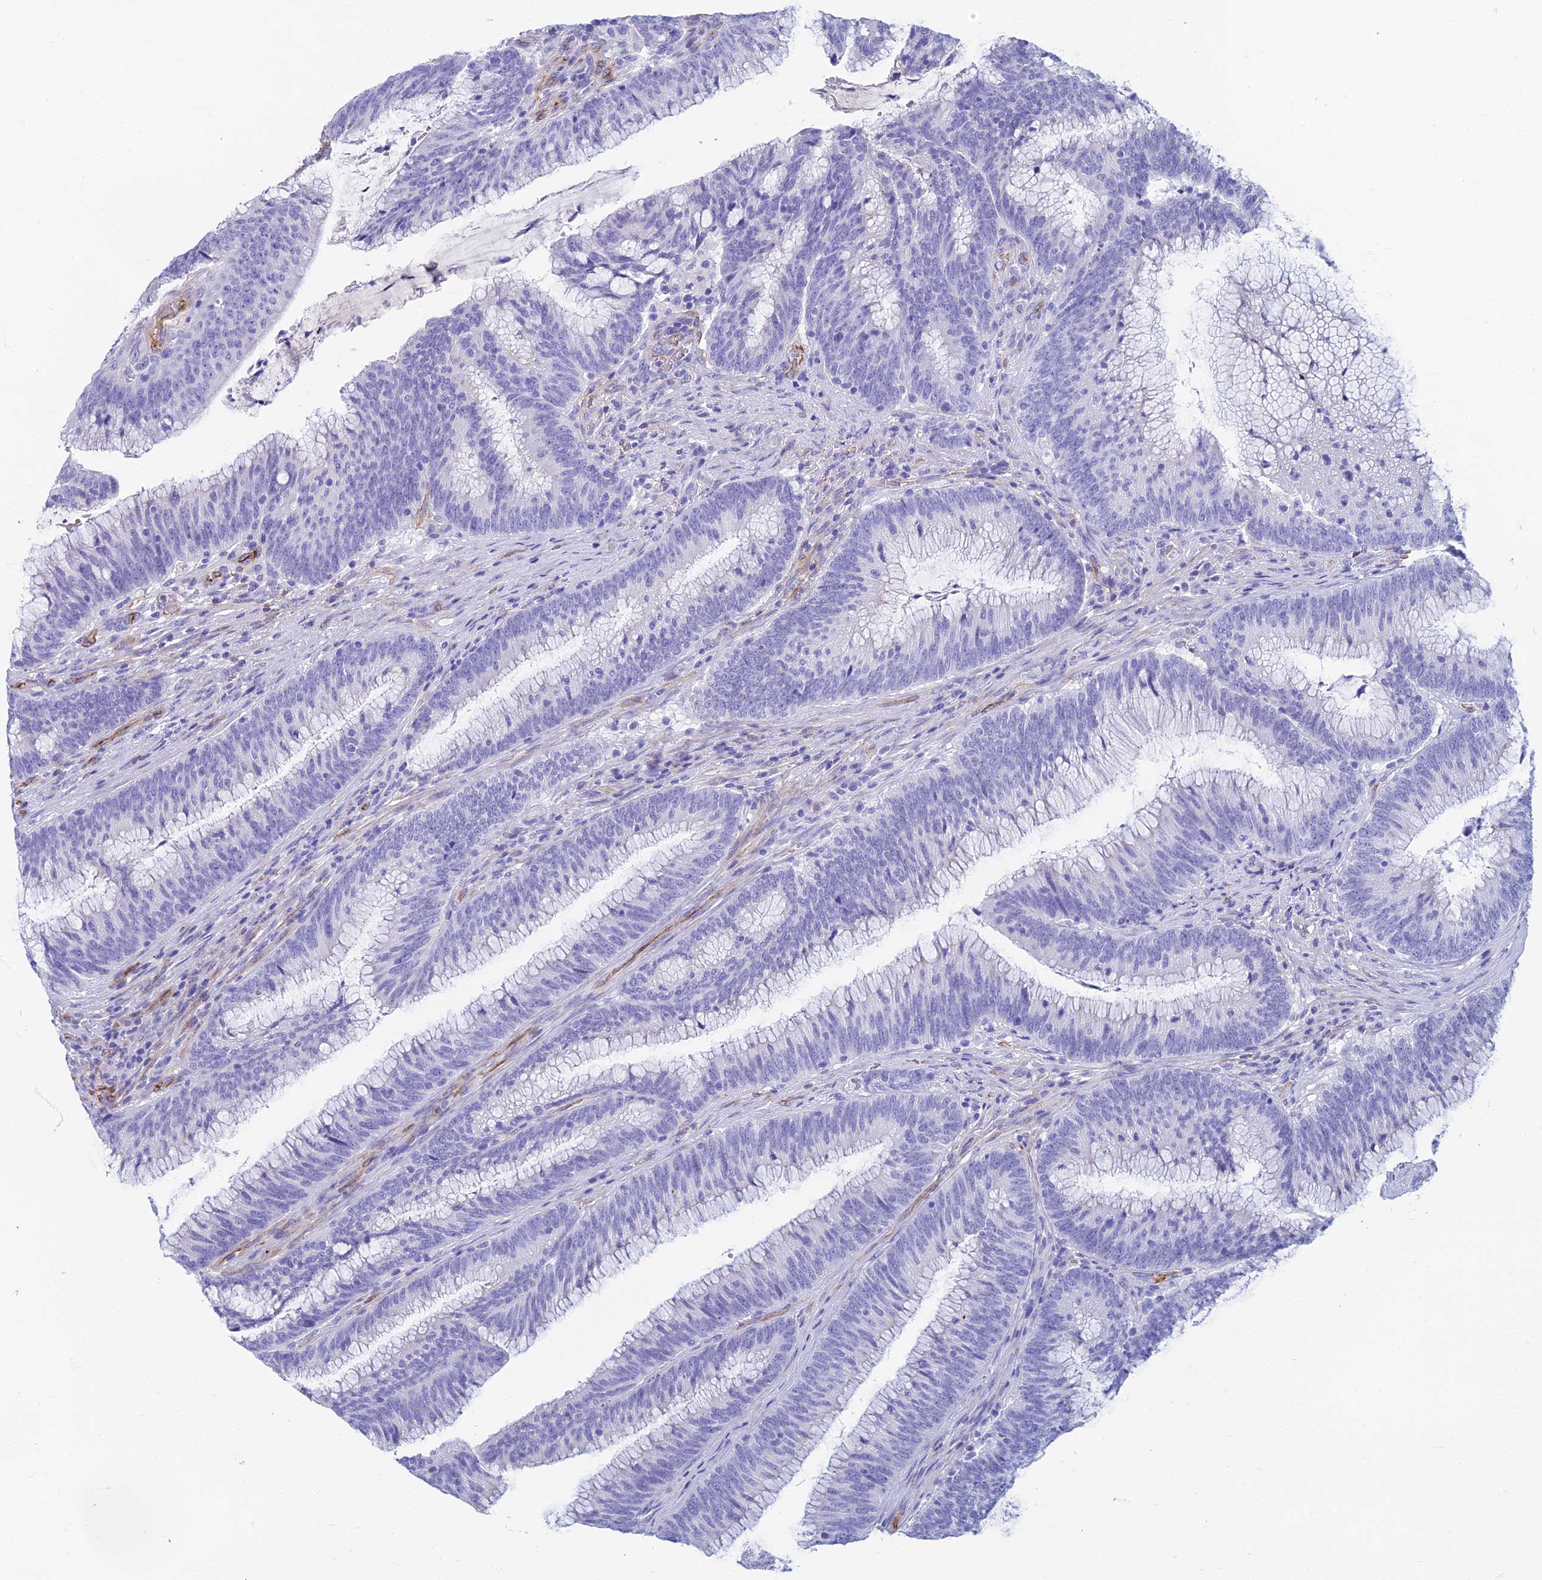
{"staining": {"intensity": "negative", "quantity": "none", "location": "none"}, "tissue": "colorectal cancer", "cell_type": "Tumor cells", "image_type": "cancer", "snomed": [{"axis": "morphology", "description": "Adenocarcinoma, NOS"}, {"axis": "topography", "description": "Rectum"}], "caption": "Tumor cells are negative for protein expression in human colorectal adenocarcinoma.", "gene": "ETFRF1", "patient": {"sex": "female", "age": 77}}